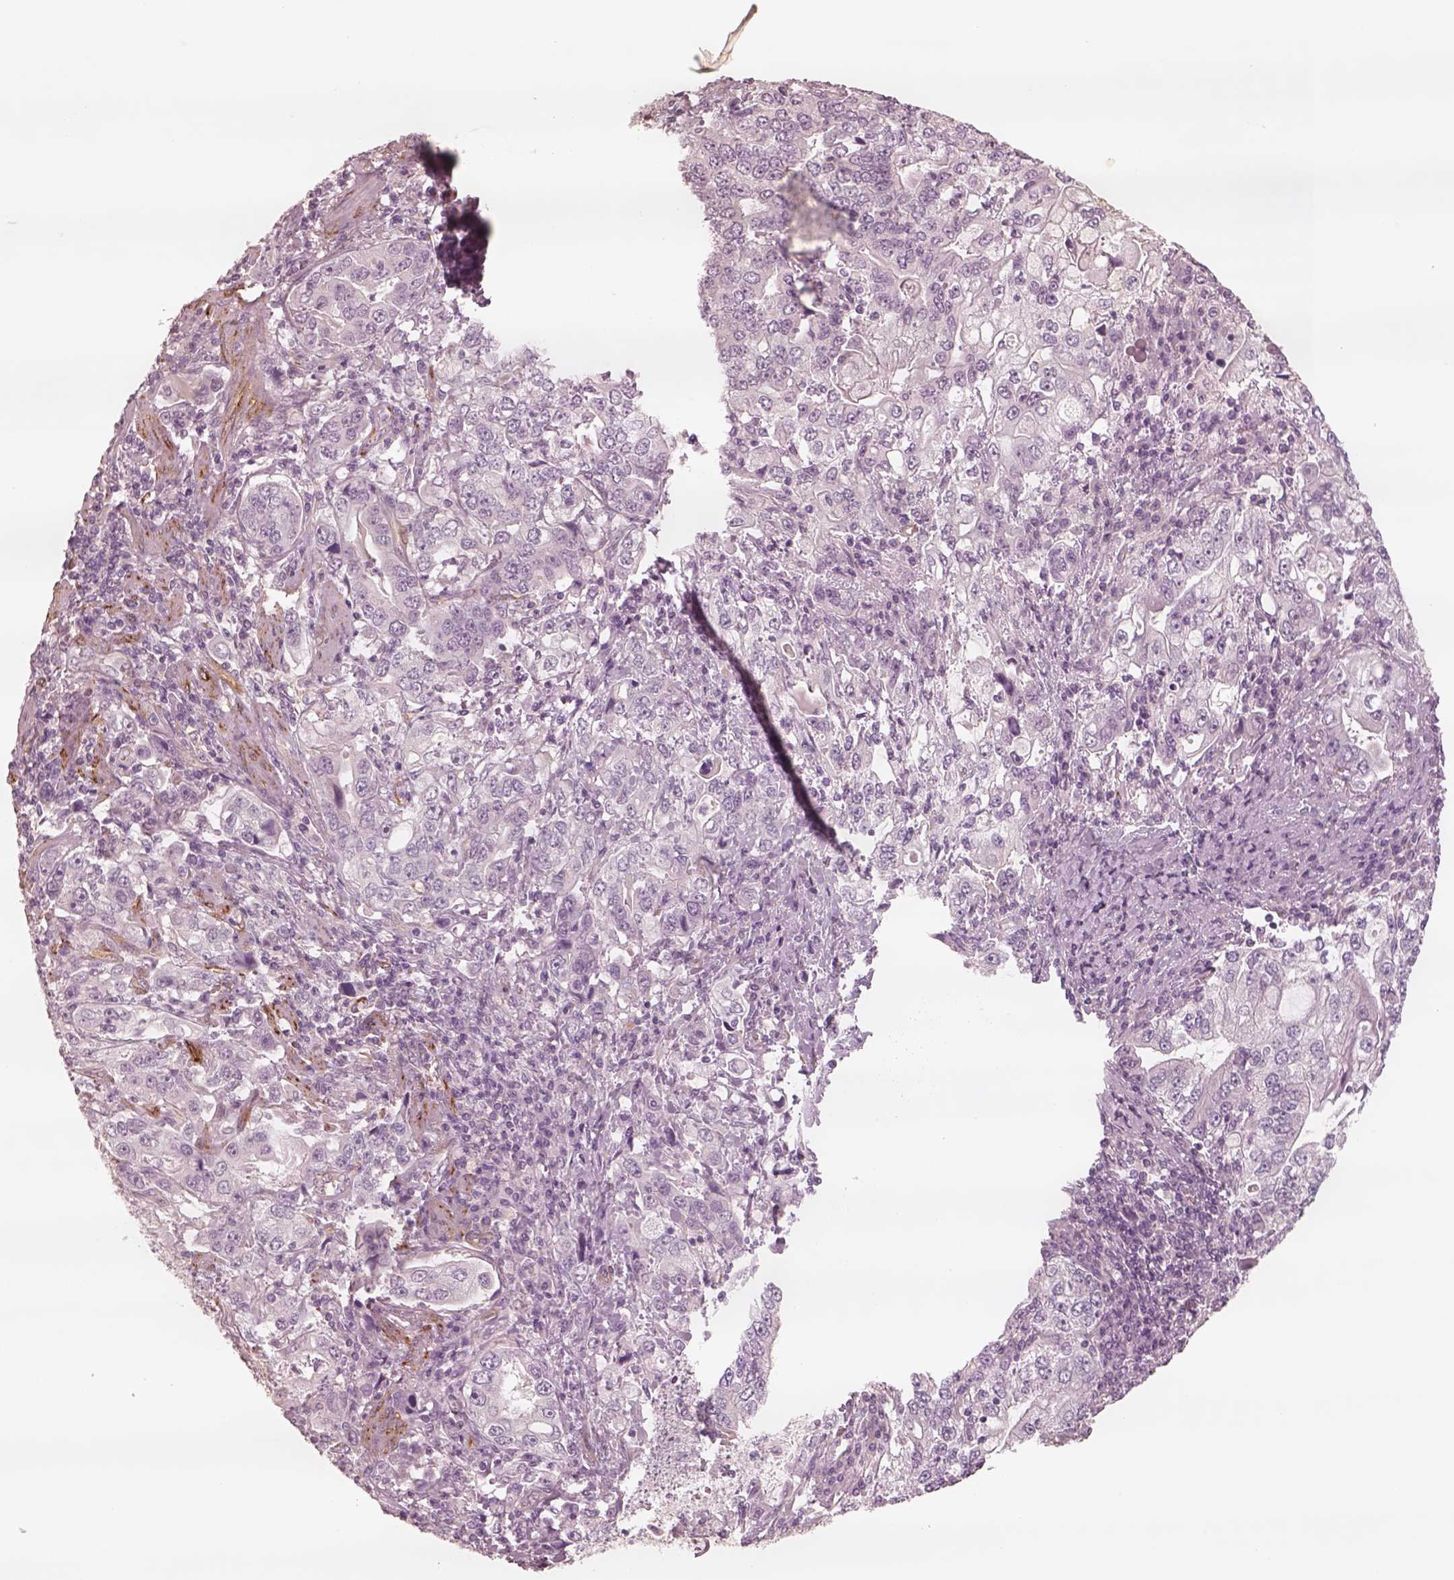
{"staining": {"intensity": "negative", "quantity": "none", "location": "none"}, "tissue": "stomach cancer", "cell_type": "Tumor cells", "image_type": "cancer", "snomed": [{"axis": "morphology", "description": "Adenocarcinoma, NOS"}, {"axis": "topography", "description": "Stomach, lower"}], "caption": "DAB immunohistochemical staining of human stomach adenocarcinoma shows no significant expression in tumor cells.", "gene": "DNAAF9", "patient": {"sex": "female", "age": 72}}